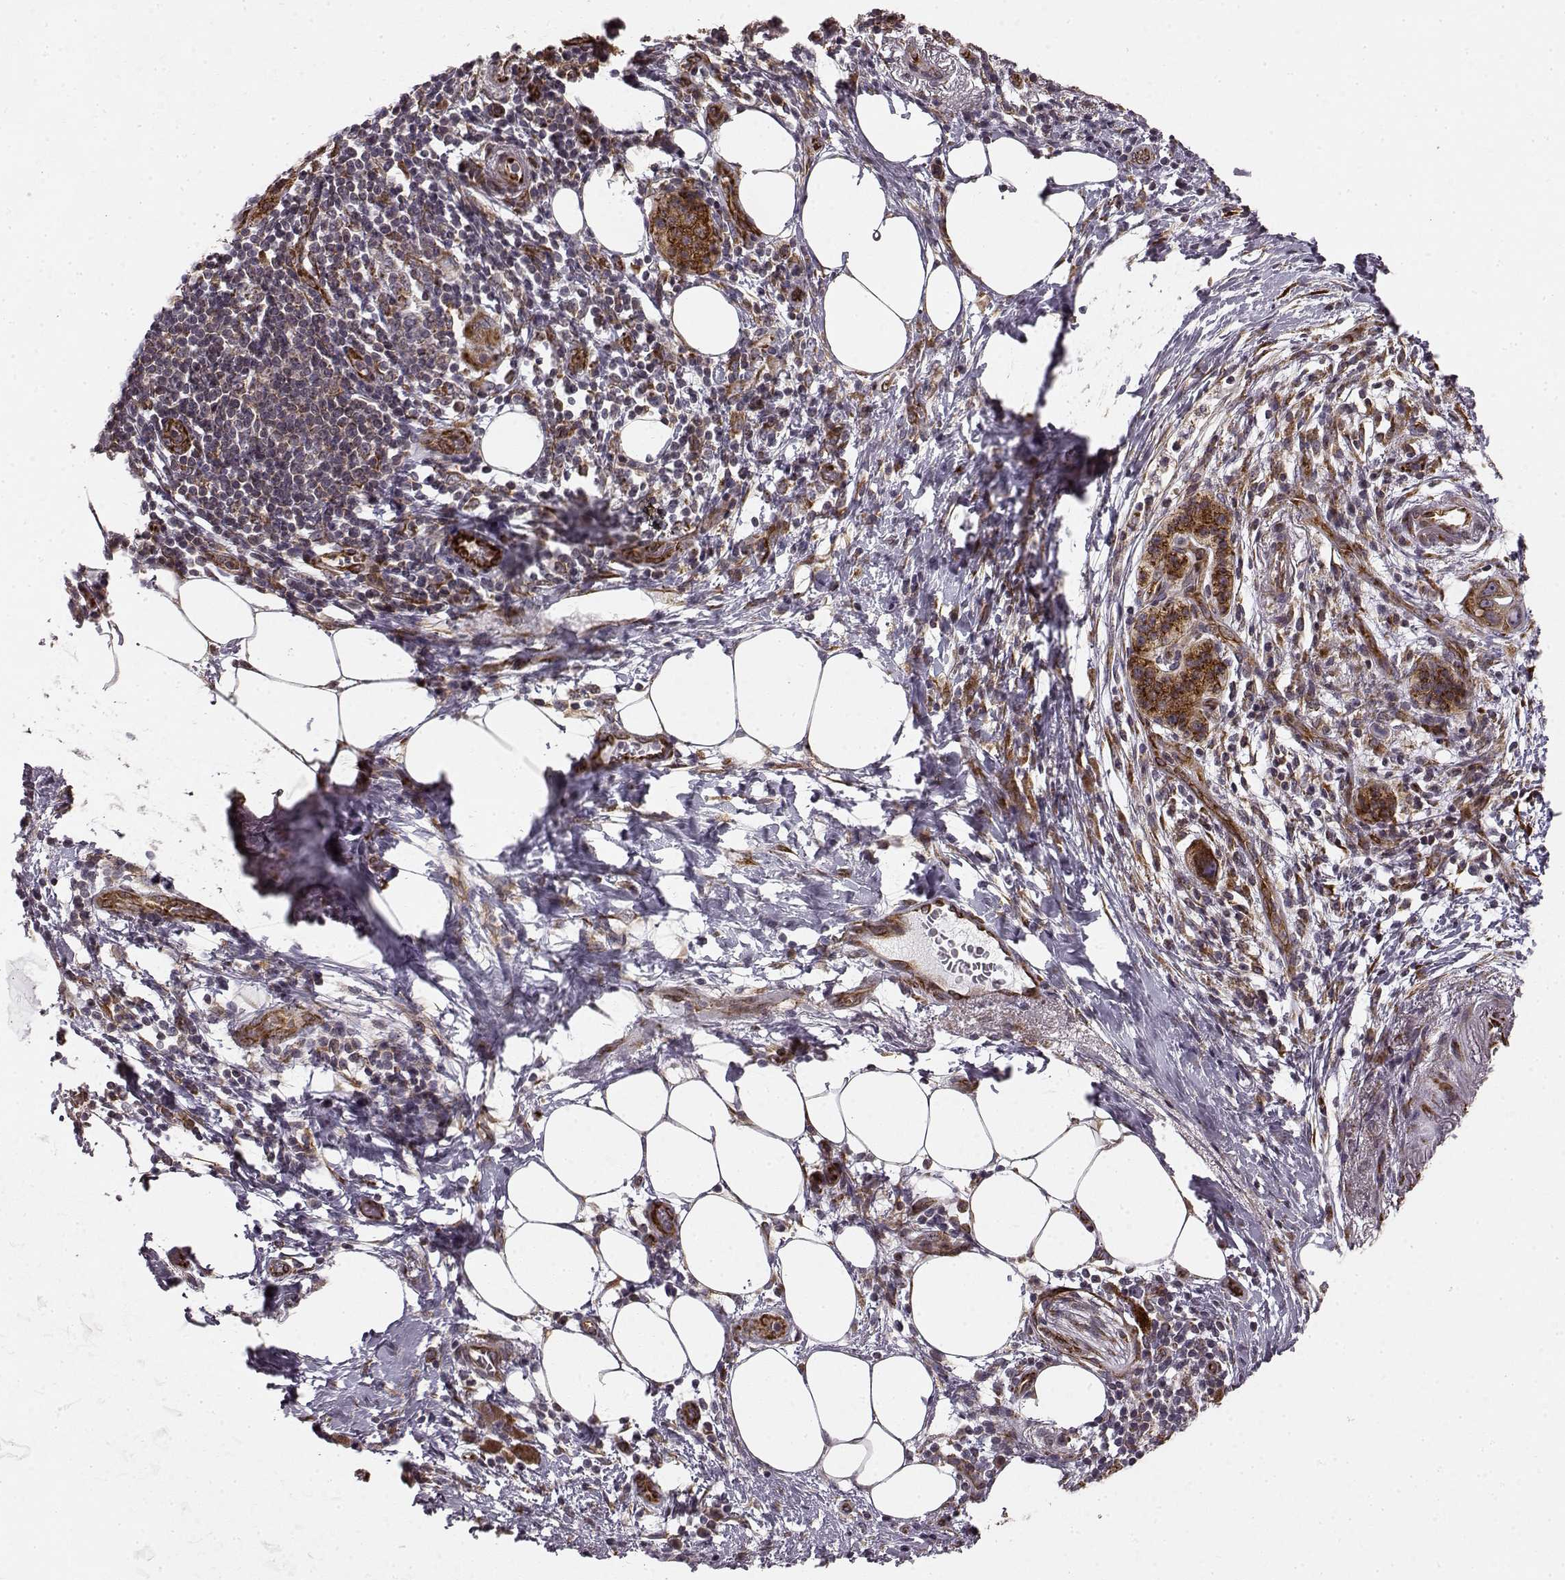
{"staining": {"intensity": "strong", "quantity": ">75%", "location": "cytoplasmic/membranous"}, "tissue": "pancreatic cancer", "cell_type": "Tumor cells", "image_type": "cancer", "snomed": [{"axis": "morphology", "description": "Adenocarcinoma, NOS"}, {"axis": "topography", "description": "Pancreas"}], "caption": "Human adenocarcinoma (pancreatic) stained with a protein marker demonstrates strong staining in tumor cells.", "gene": "TMEM14A", "patient": {"sex": "female", "age": 72}}